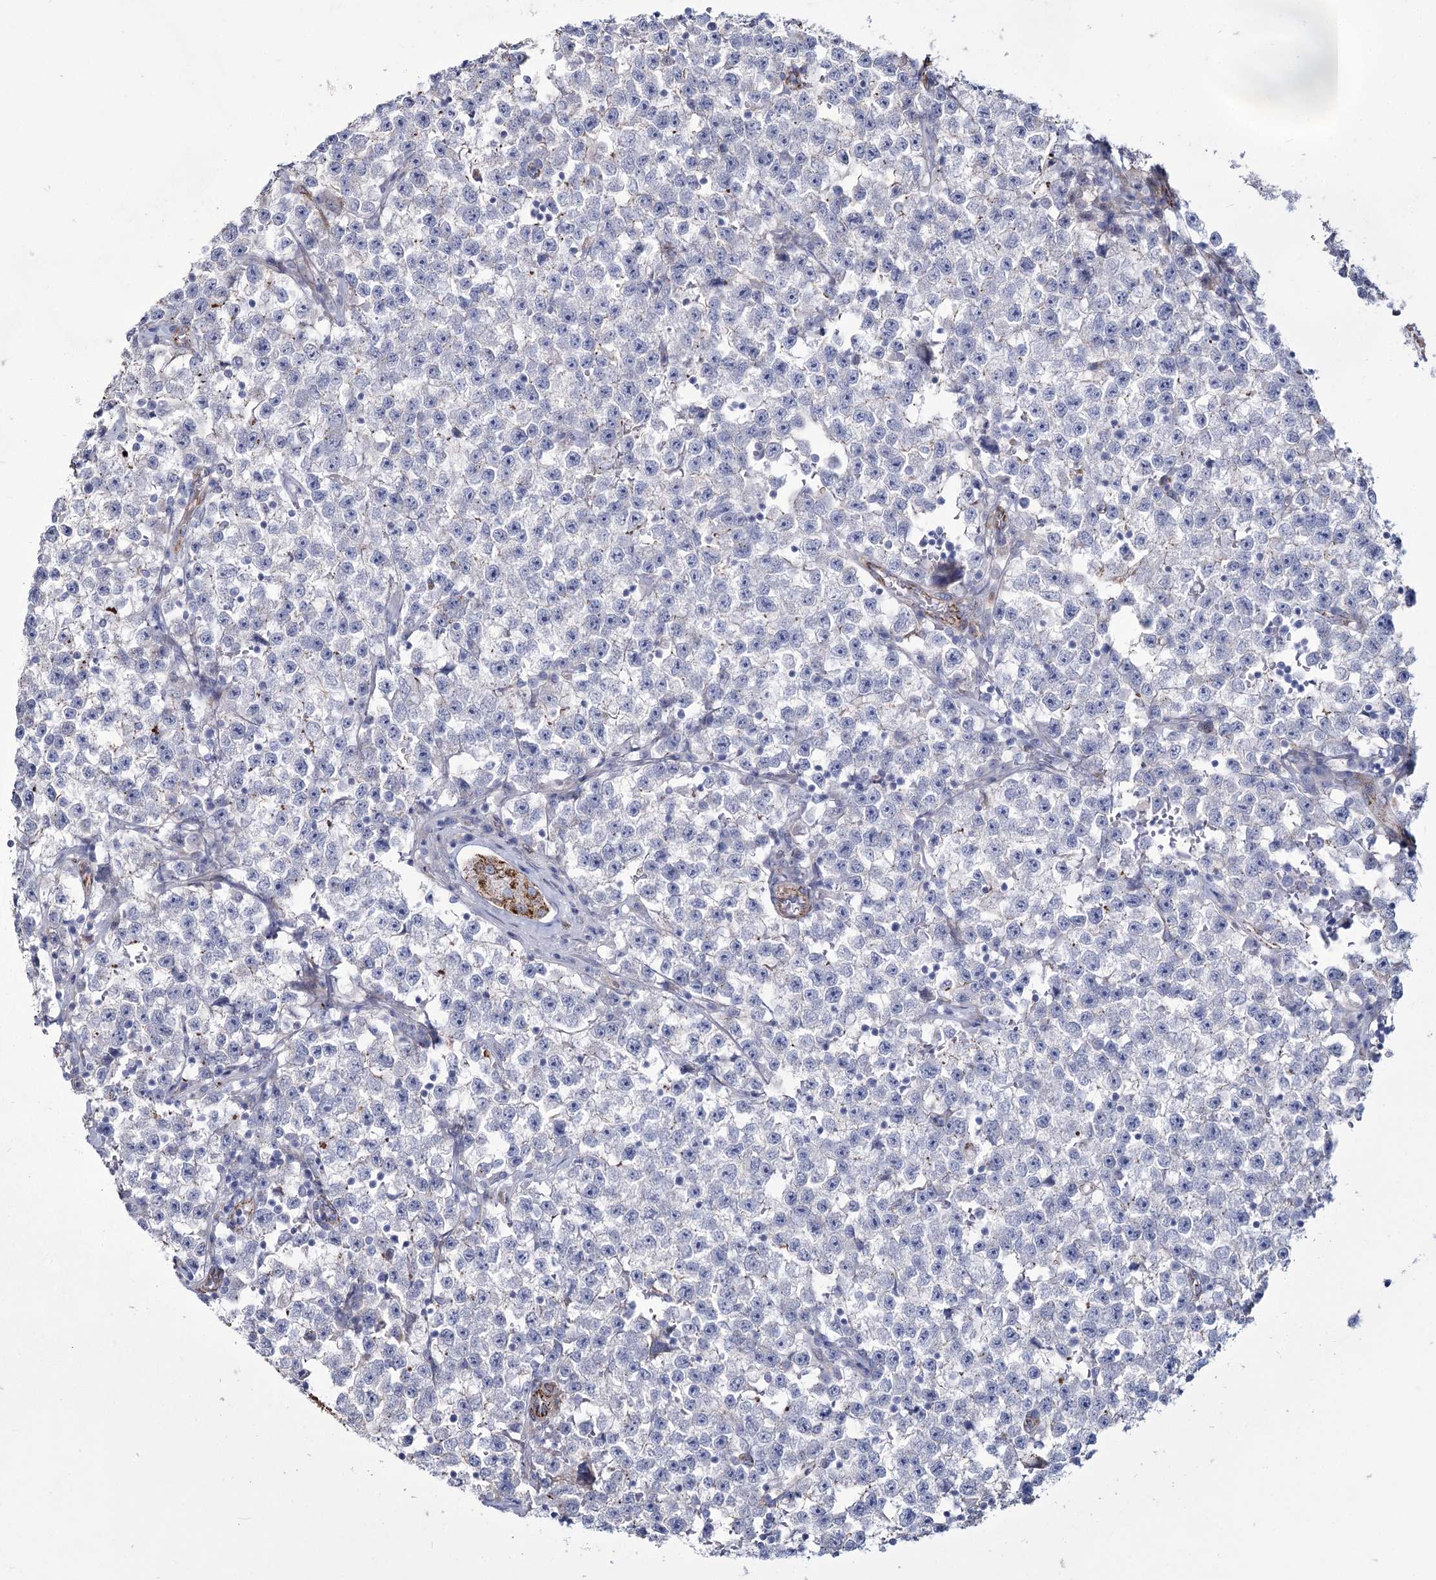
{"staining": {"intensity": "negative", "quantity": "none", "location": "none"}, "tissue": "testis cancer", "cell_type": "Tumor cells", "image_type": "cancer", "snomed": [{"axis": "morphology", "description": "Seminoma, NOS"}, {"axis": "topography", "description": "Testis"}], "caption": "DAB immunohistochemical staining of testis cancer (seminoma) reveals no significant positivity in tumor cells.", "gene": "ME3", "patient": {"sex": "male", "age": 22}}